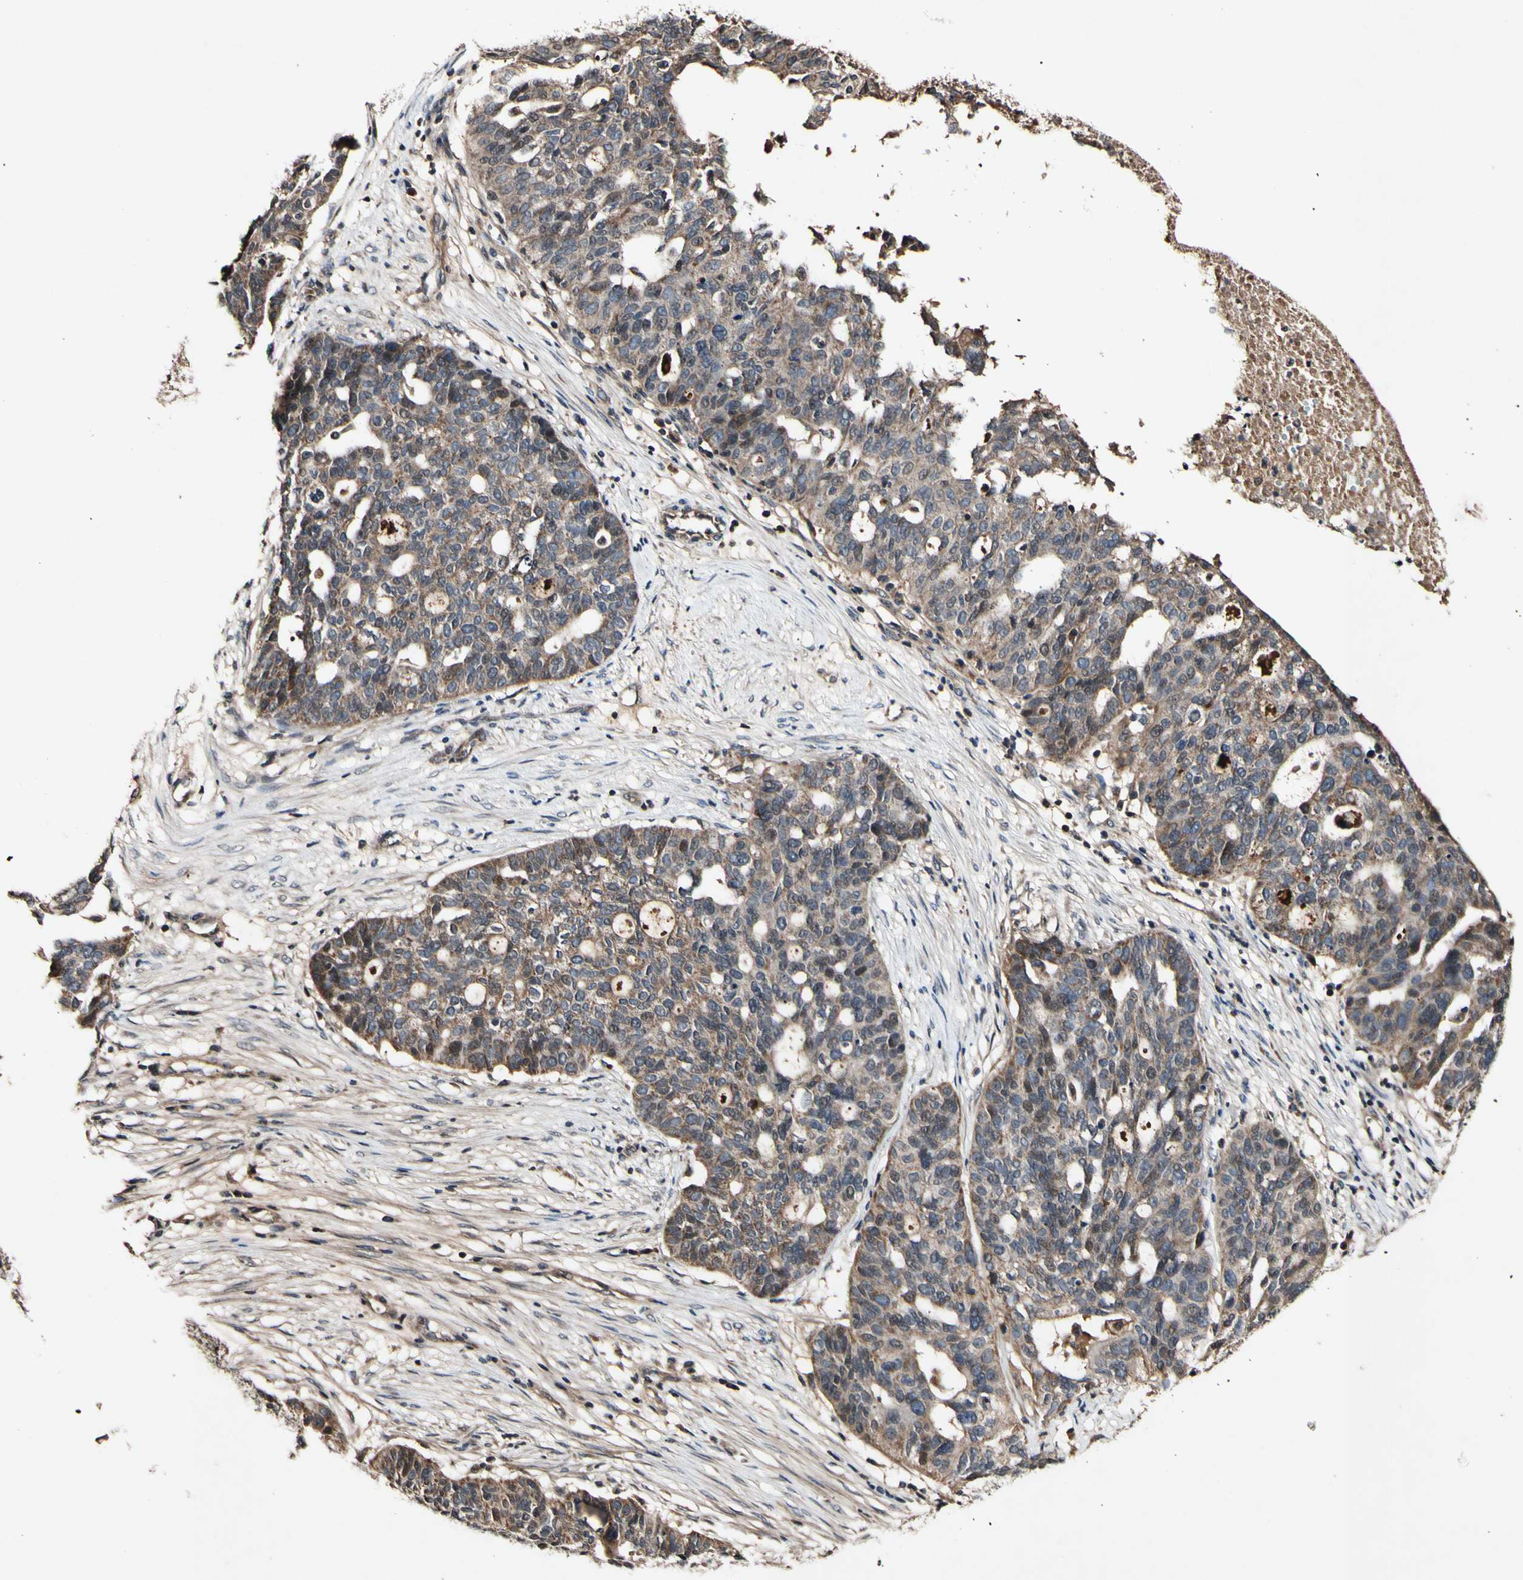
{"staining": {"intensity": "moderate", "quantity": ">75%", "location": "cytoplasmic/membranous,nuclear"}, "tissue": "ovarian cancer", "cell_type": "Tumor cells", "image_type": "cancer", "snomed": [{"axis": "morphology", "description": "Cystadenocarcinoma, serous, NOS"}, {"axis": "topography", "description": "Ovary"}], "caption": "Human serous cystadenocarcinoma (ovarian) stained with a brown dye shows moderate cytoplasmic/membranous and nuclear positive staining in about >75% of tumor cells.", "gene": "PLAT", "patient": {"sex": "female", "age": 59}}